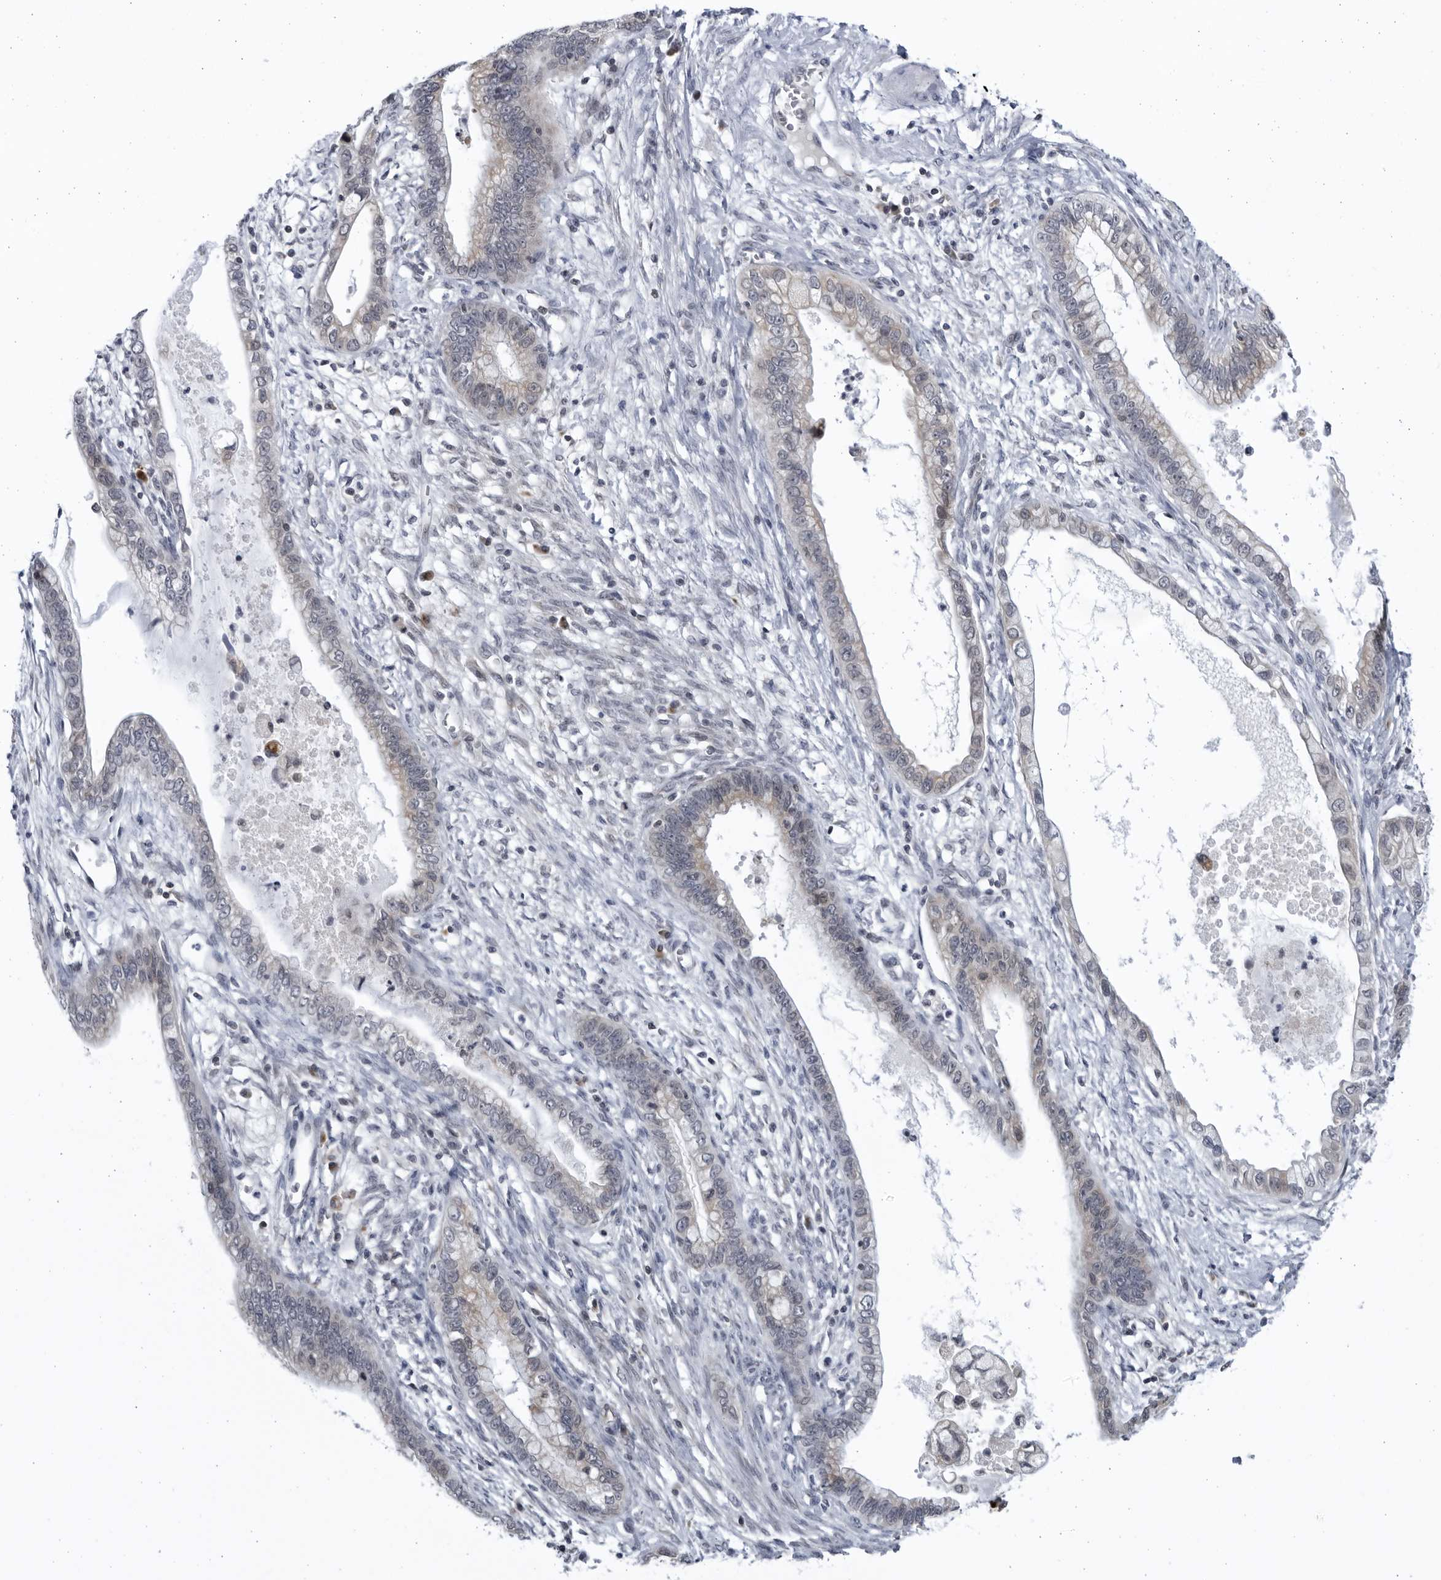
{"staining": {"intensity": "moderate", "quantity": "25%-75%", "location": "cytoplasmic/membranous"}, "tissue": "cervical cancer", "cell_type": "Tumor cells", "image_type": "cancer", "snomed": [{"axis": "morphology", "description": "Adenocarcinoma, NOS"}, {"axis": "topography", "description": "Cervix"}], "caption": "IHC of adenocarcinoma (cervical) shows medium levels of moderate cytoplasmic/membranous expression in approximately 25%-75% of tumor cells. (DAB IHC with brightfield microscopy, high magnification).", "gene": "SLC25A22", "patient": {"sex": "female", "age": 44}}